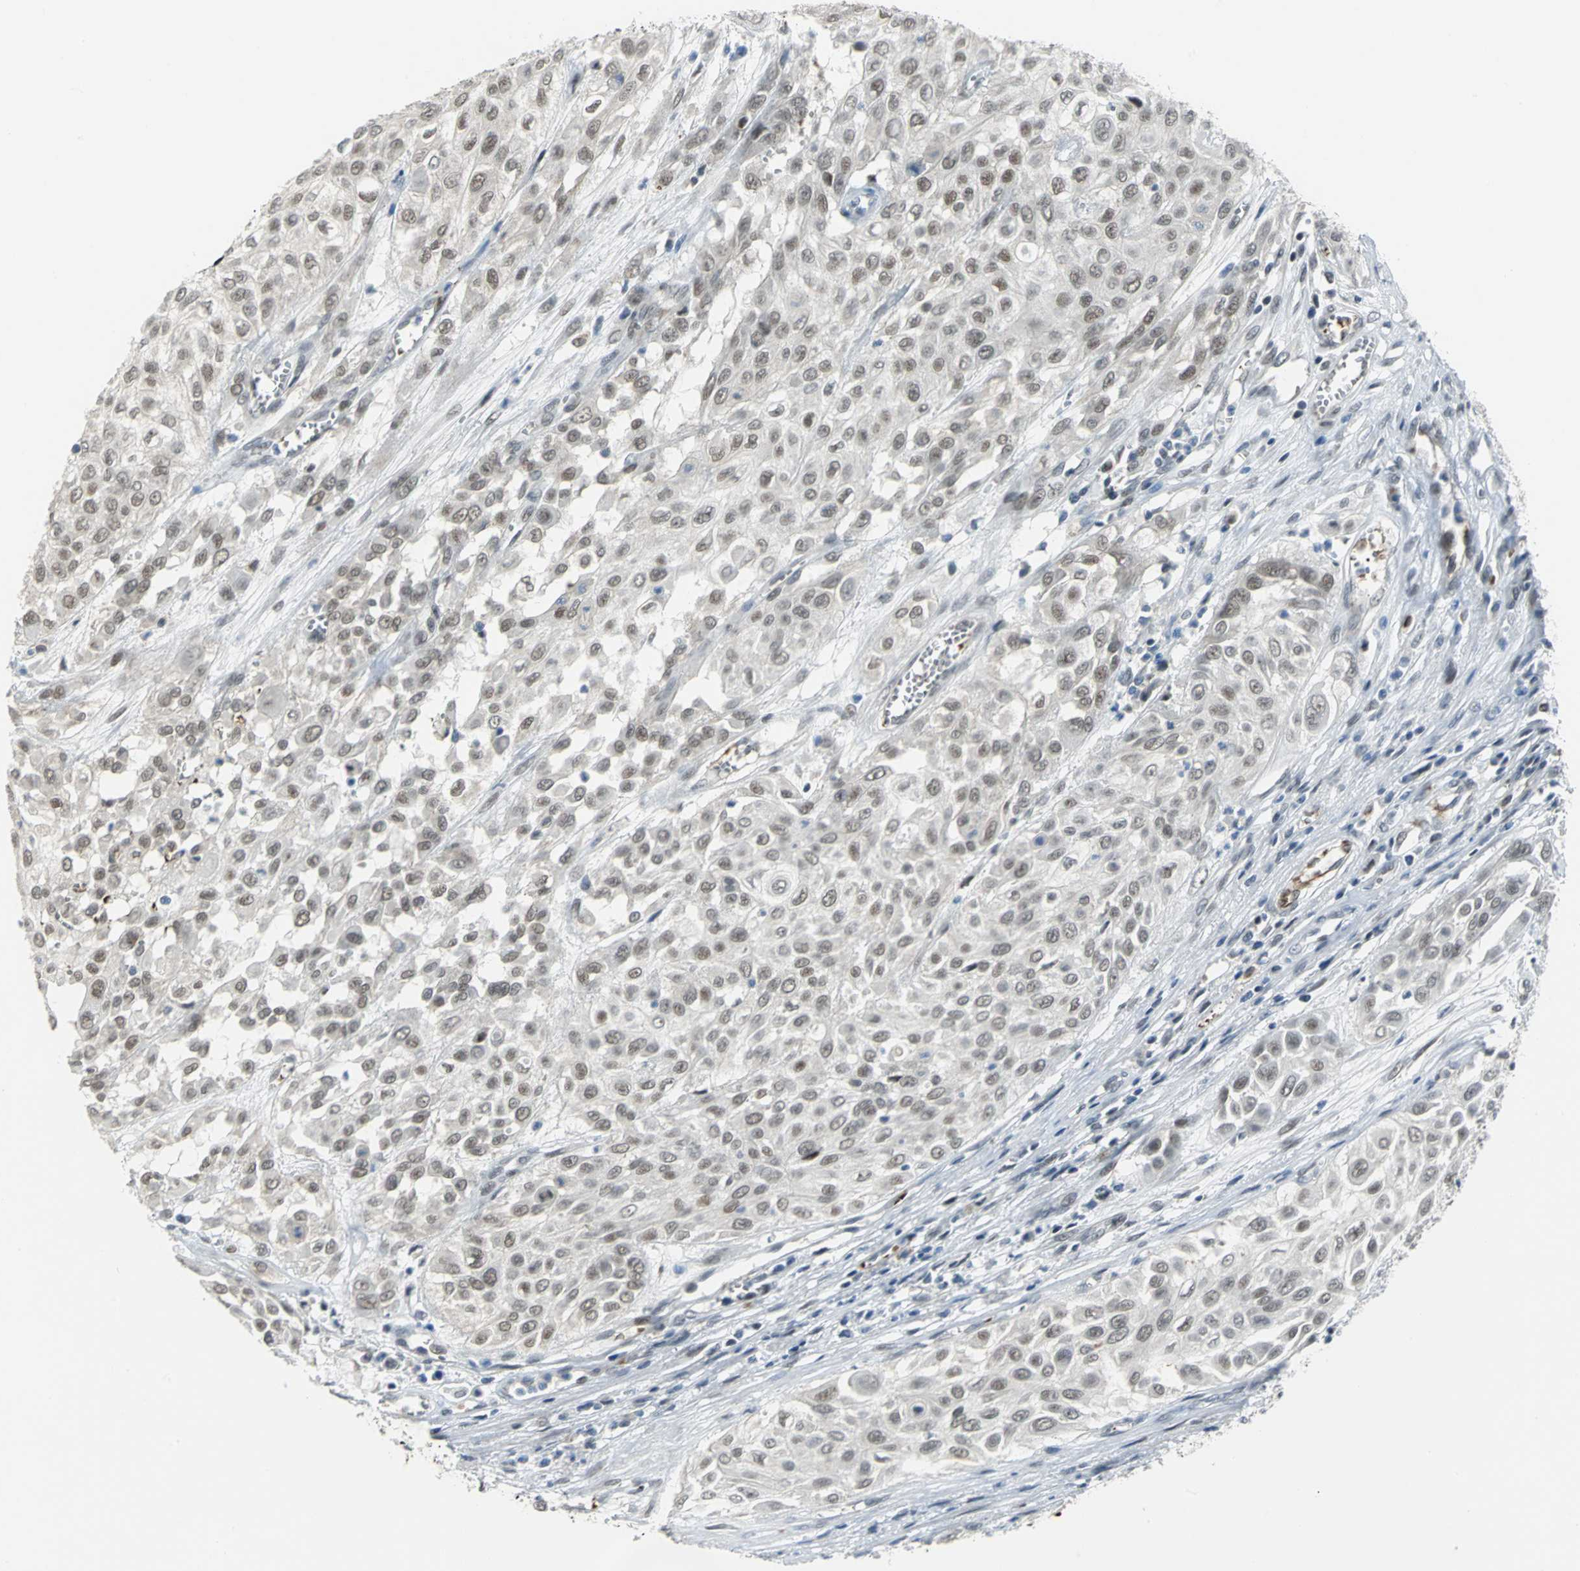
{"staining": {"intensity": "weak", "quantity": ">75%", "location": "nuclear"}, "tissue": "urothelial cancer", "cell_type": "Tumor cells", "image_type": "cancer", "snomed": [{"axis": "morphology", "description": "Urothelial carcinoma, High grade"}, {"axis": "topography", "description": "Urinary bladder"}], "caption": "Protein expression analysis of human urothelial cancer reveals weak nuclear staining in approximately >75% of tumor cells. The staining is performed using DAB (3,3'-diaminobenzidine) brown chromogen to label protein expression. The nuclei are counter-stained blue using hematoxylin.", "gene": "GLI3", "patient": {"sex": "male", "age": 57}}